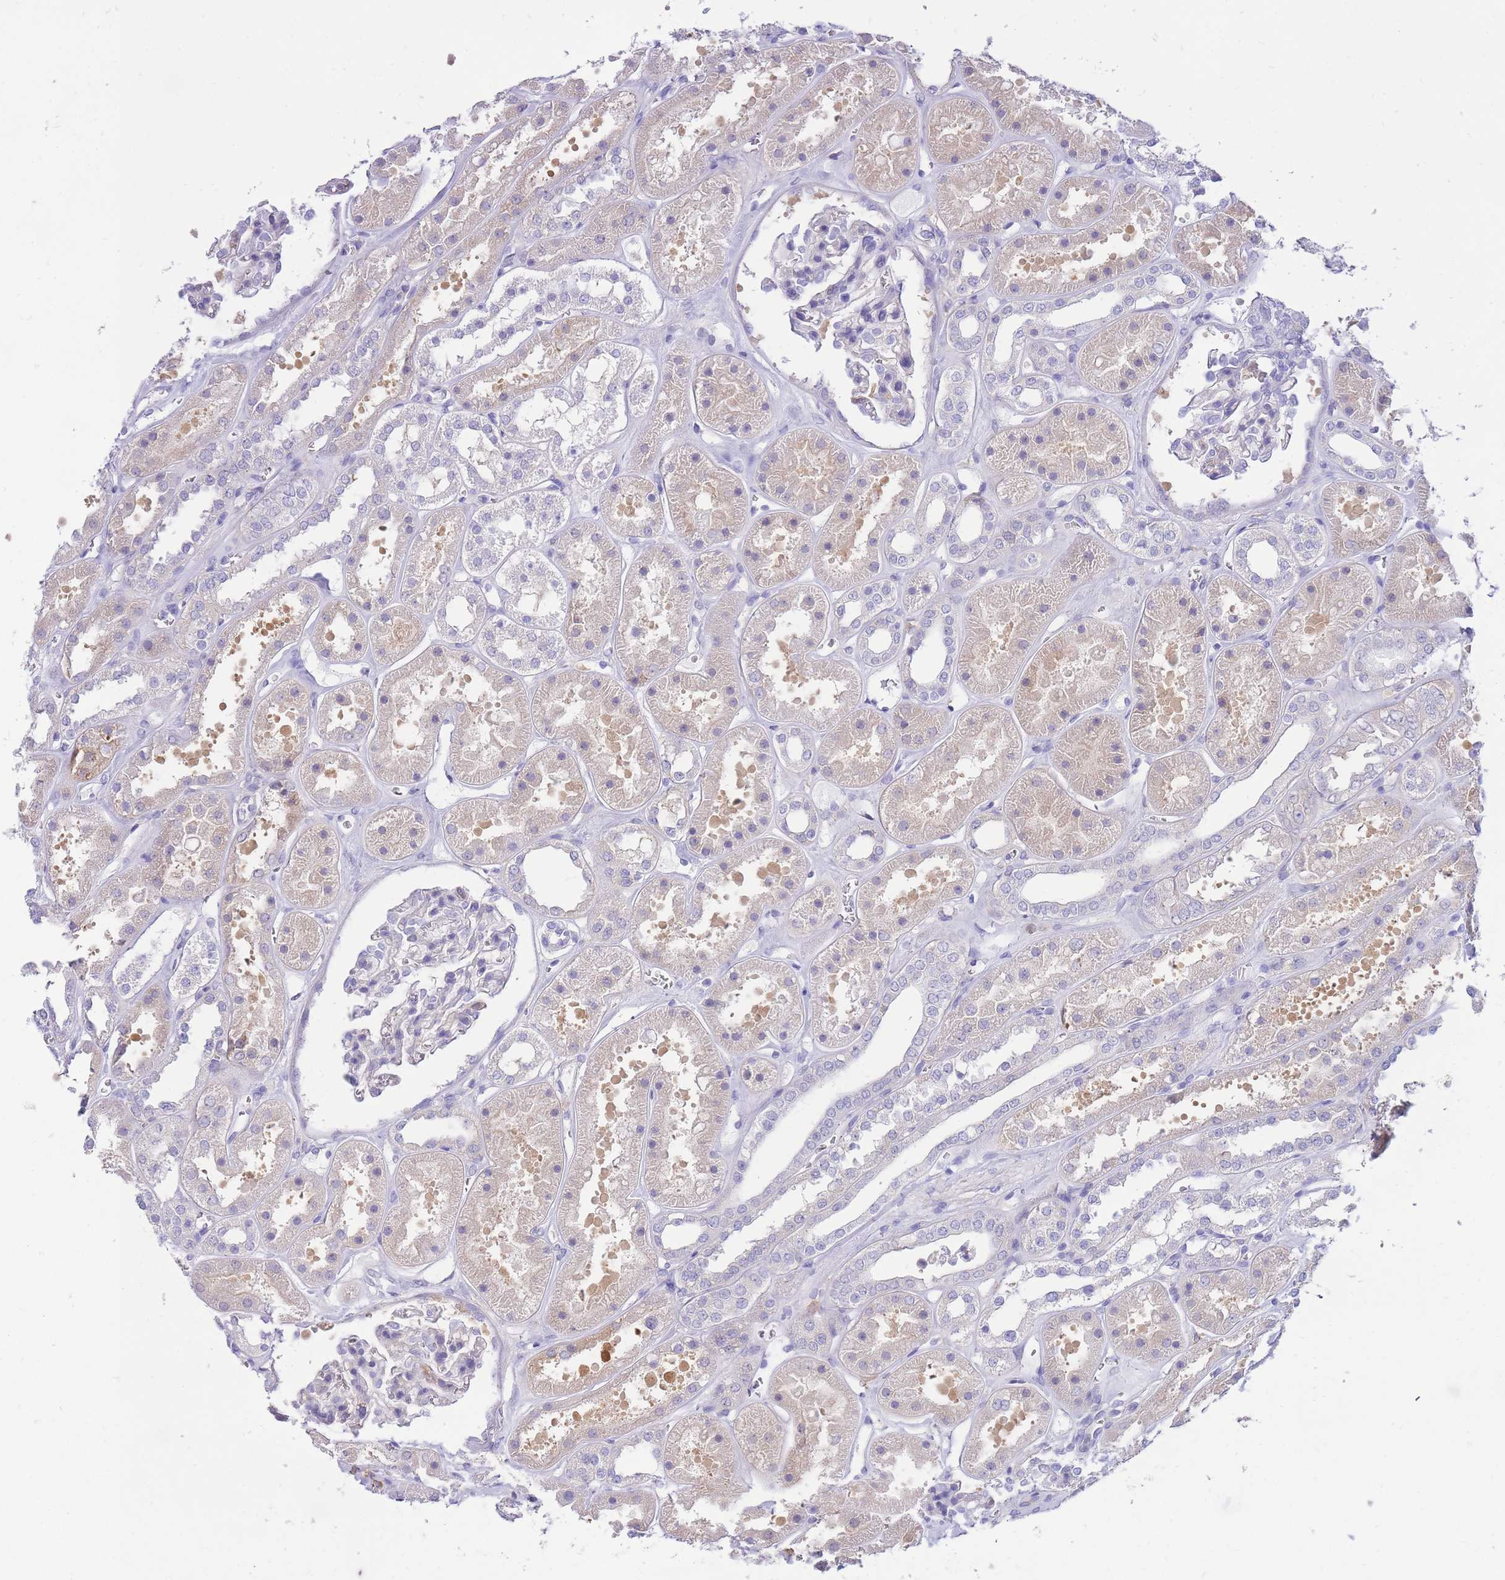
{"staining": {"intensity": "negative", "quantity": "none", "location": "none"}, "tissue": "kidney", "cell_type": "Cells in glomeruli", "image_type": "normal", "snomed": [{"axis": "morphology", "description": "Normal tissue, NOS"}, {"axis": "topography", "description": "Kidney"}], "caption": "Immunohistochemistry (IHC) photomicrograph of unremarkable kidney: human kidney stained with DAB demonstrates no significant protein positivity in cells in glomeruli.", "gene": "NAMPT", "patient": {"sex": "female", "age": 41}}